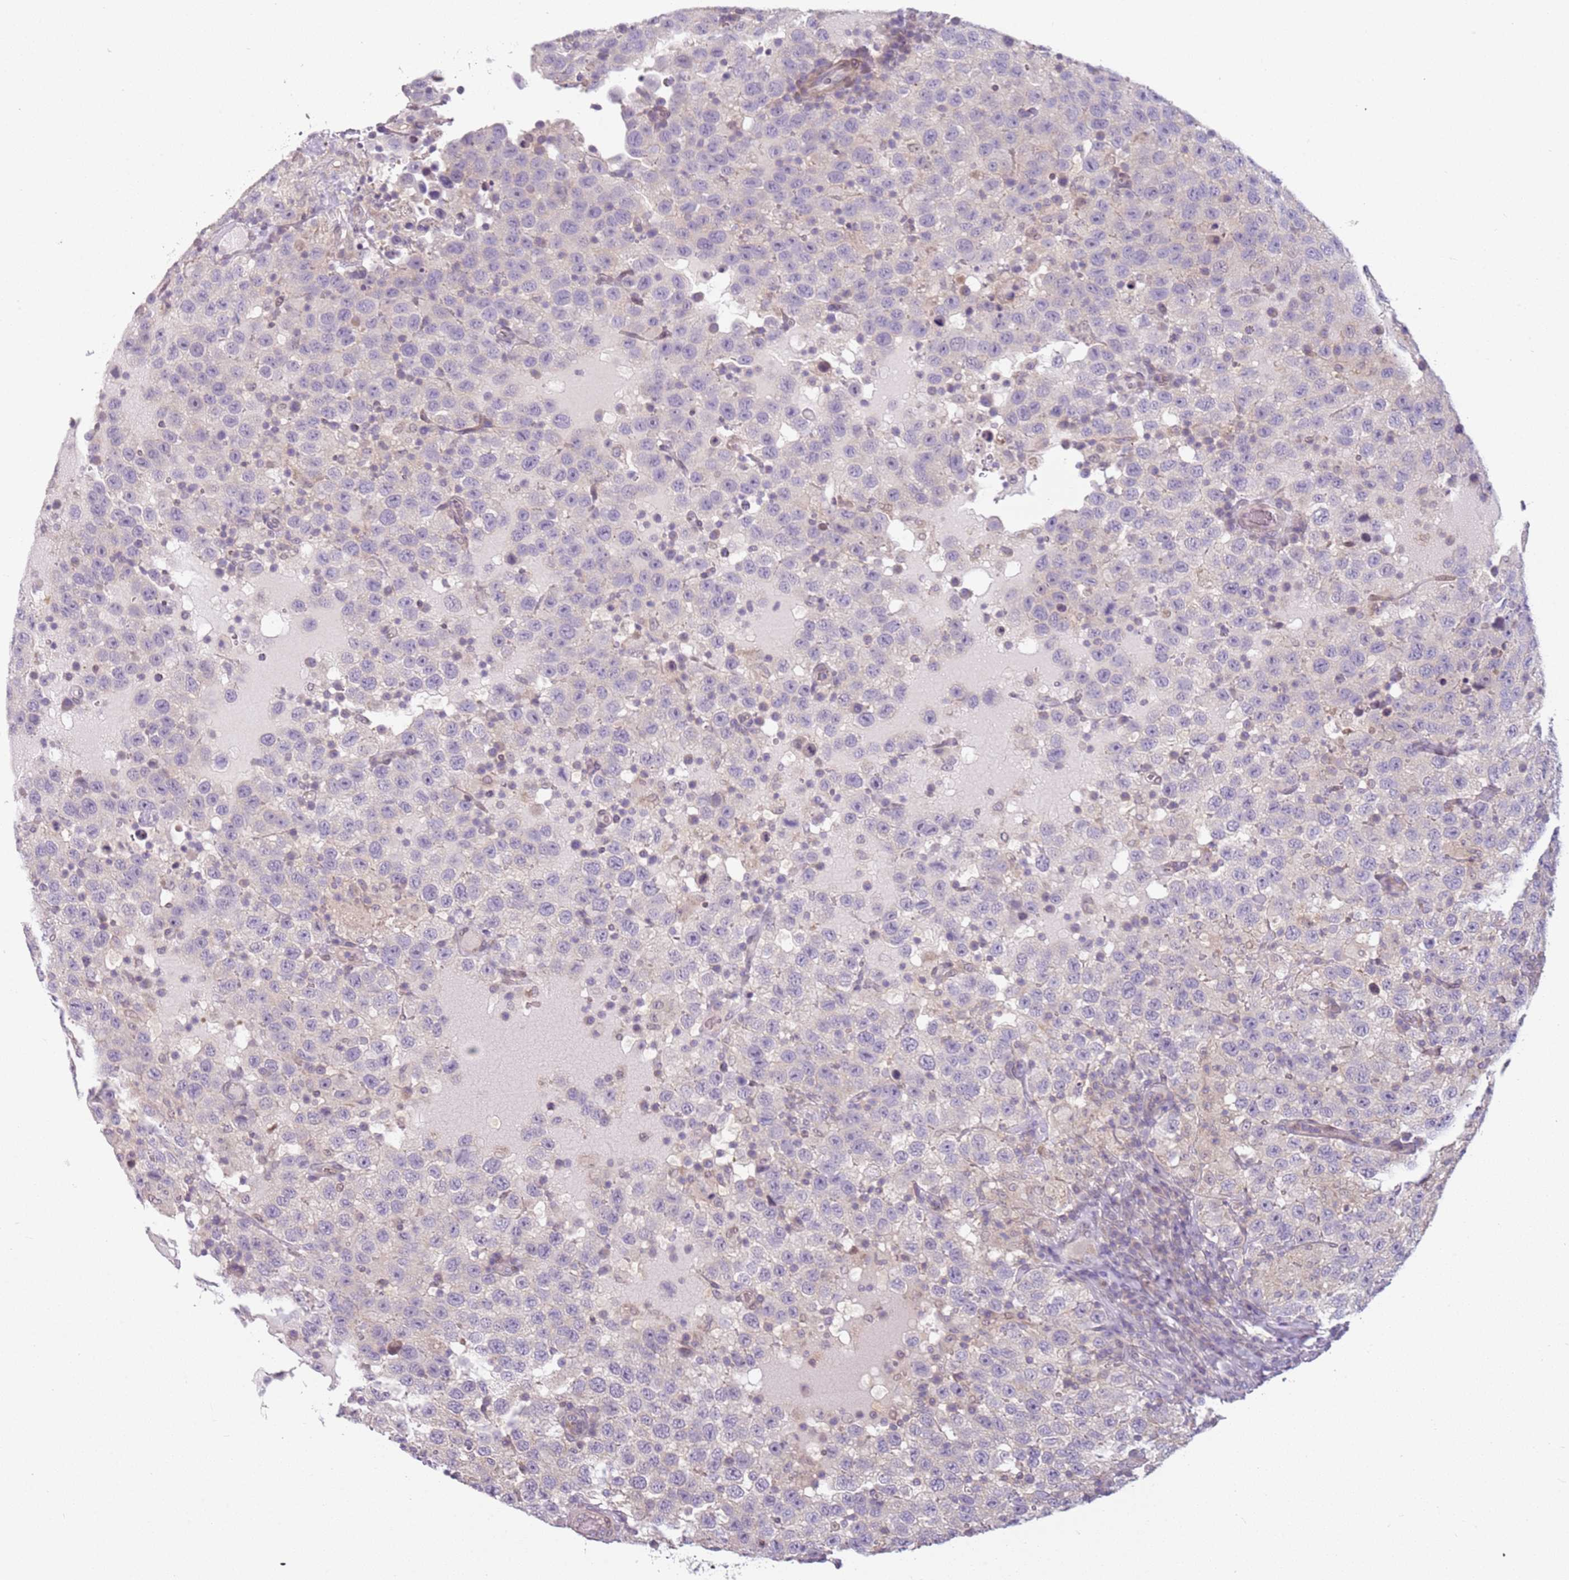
{"staining": {"intensity": "negative", "quantity": "none", "location": "none"}, "tissue": "testis cancer", "cell_type": "Tumor cells", "image_type": "cancer", "snomed": [{"axis": "morphology", "description": "Seminoma, NOS"}, {"axis": "topography", "description": "Testis"}], "caption": "Immunohistochemistry (IHC) of human seminoma (testis) demonstrates no positivity in tumor cells.", "gene": "DEFB116", "patient": {"sex": "male", "age": 41}}